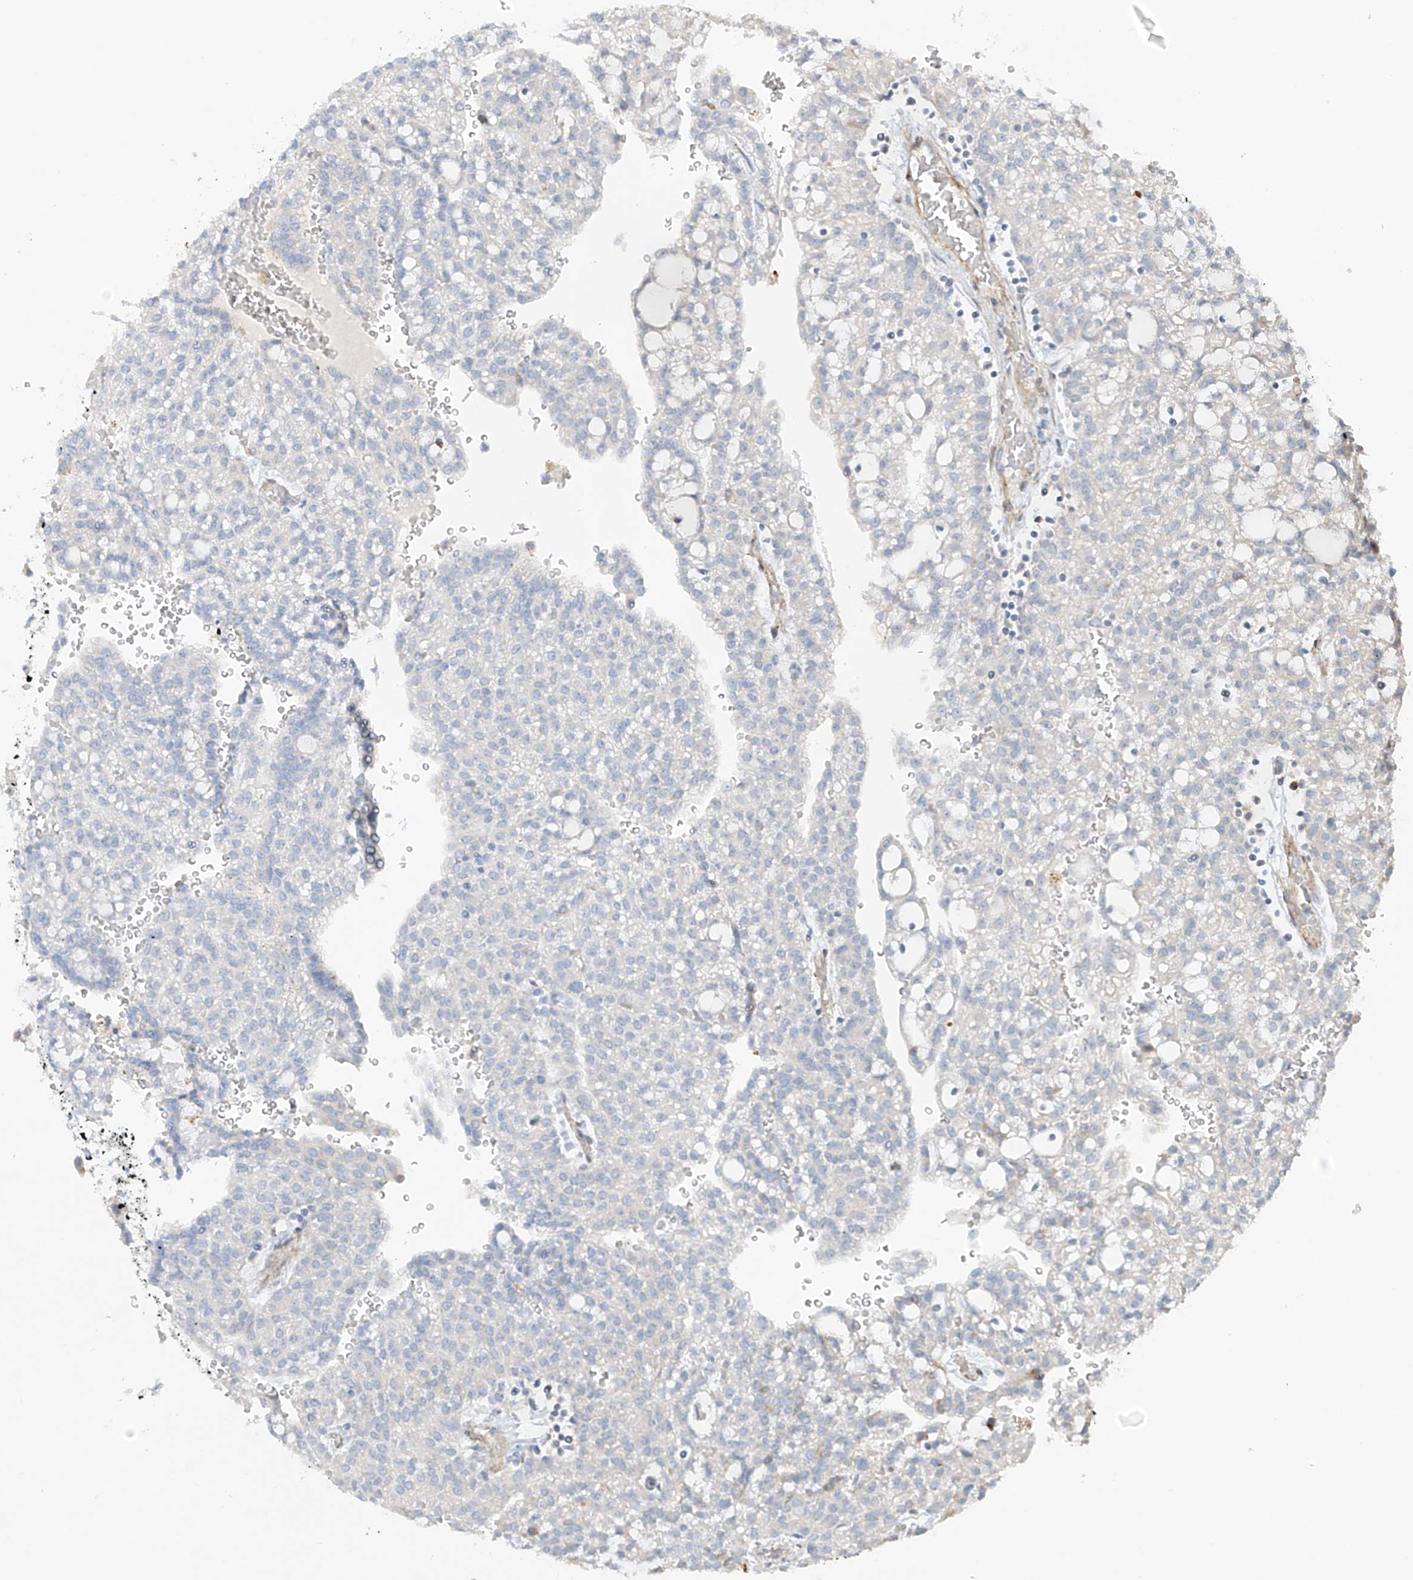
{"staining": {"intensity": "negative", "quantity": "none", "location": "none"}, "tissue": "renal cancer", "cell_type": "Tumor cells", "image_type": "cancer", "snomed": [{"axis": "morphology", "description": "Adenocarcinoma, NOS"}, {"axis": "topography", "description": "Kidney"}], "caption": "Image shows no significant protein expression in tumor cells of renal adenocarcinoma.", "gene": "ZNF641", "patient": {"sex": "male", "age": 63}}